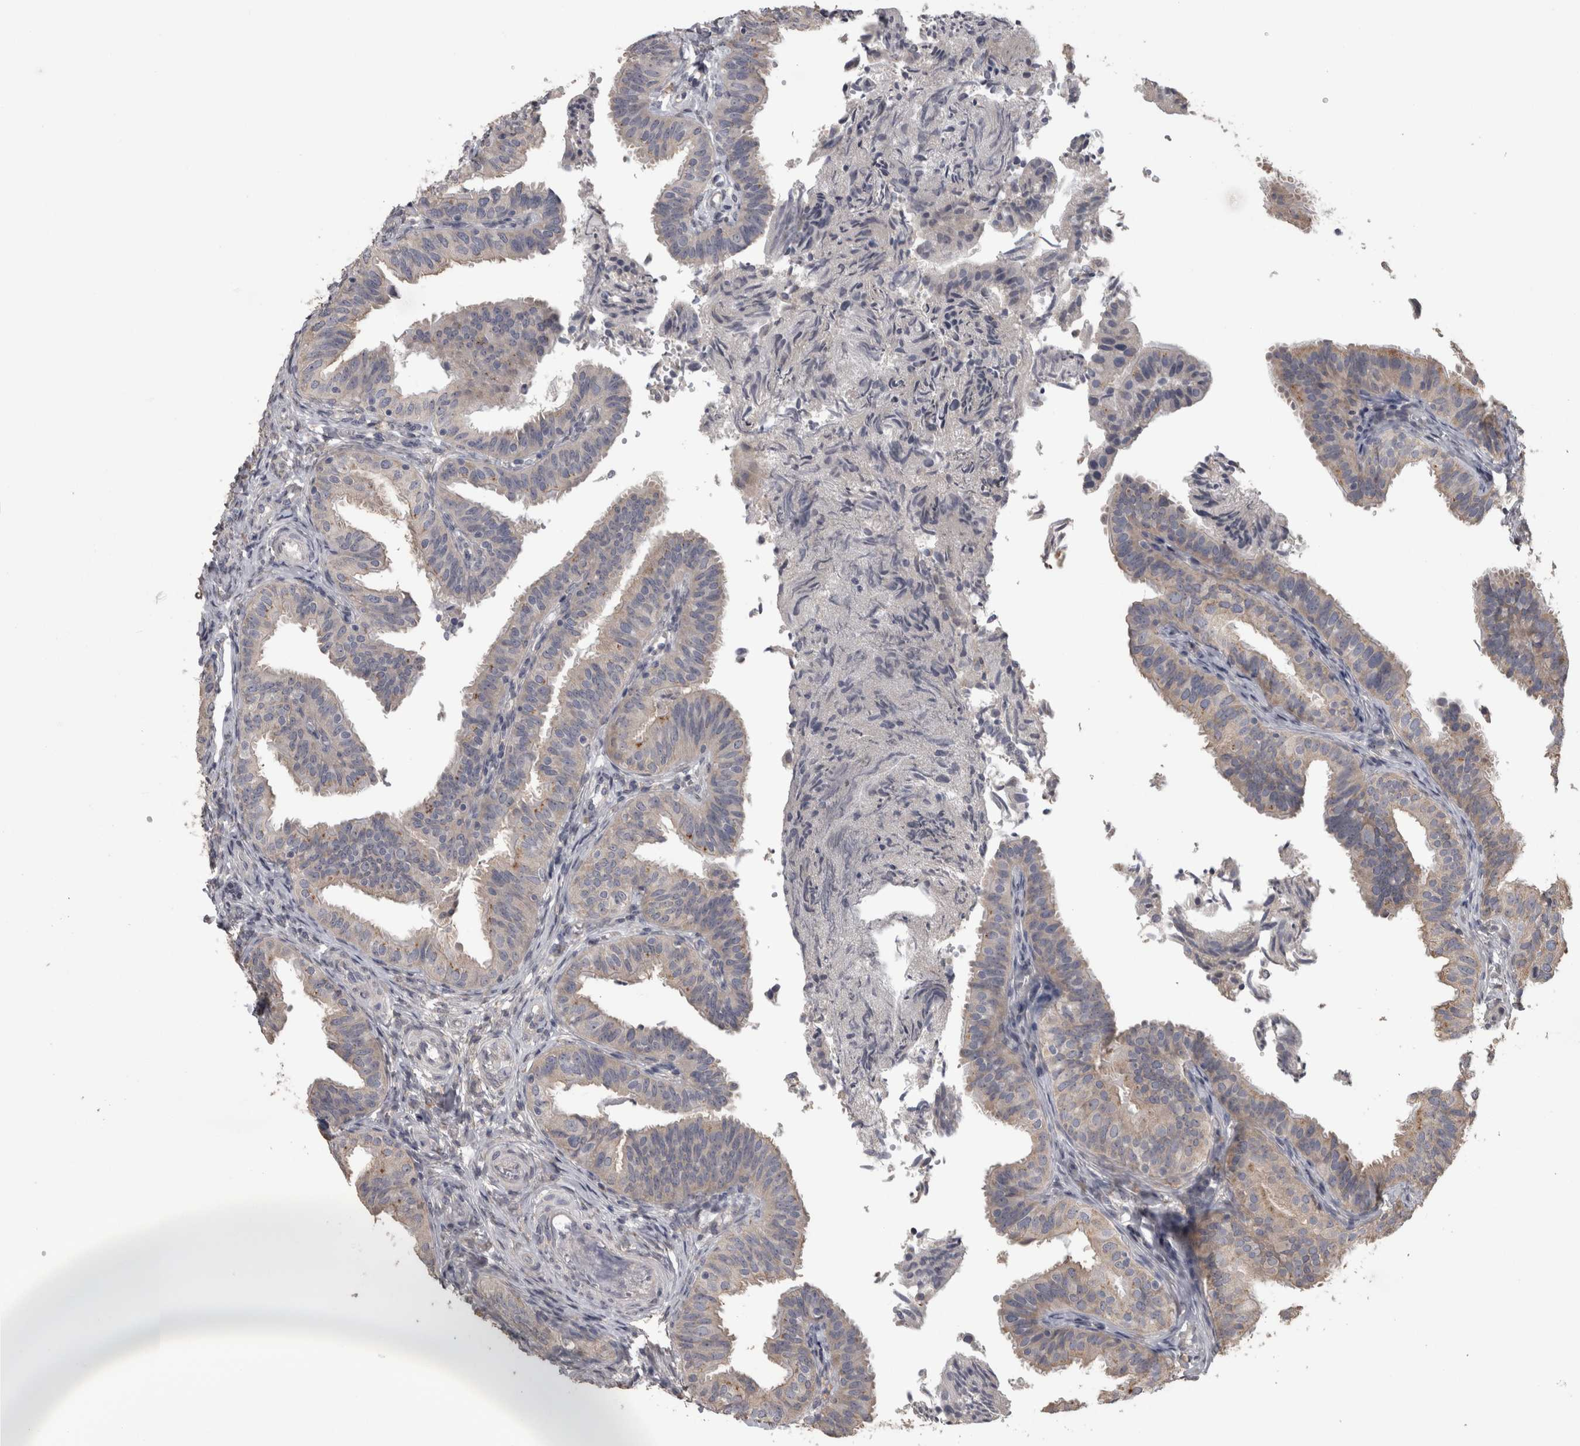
{"staining": {"intensity": "weak", "quantity": "<25%", "location": "cytoplasmic/membranous"}, "tissue": "fallopian tube", "cell_type": "Glandular cells", "image_type": "normal", "snomed": [{"axis": "morphology", "description": "Normal tissue, NOS"}, {"axis": "topography", "description": "Fallopian tube"}], "caption": "The immunohistochemistry micrograph has no significant staining in glandular cells of fallopian tube. Brightfield microscopy of immunohistochemistry (IHC) stained with DAB (3,3'-diaminobenzidine) (brown) and hematoxylin (blue), captured at high magnification.", "gene": "RAB29", "patient": {"sex": "female", "age": 35}}